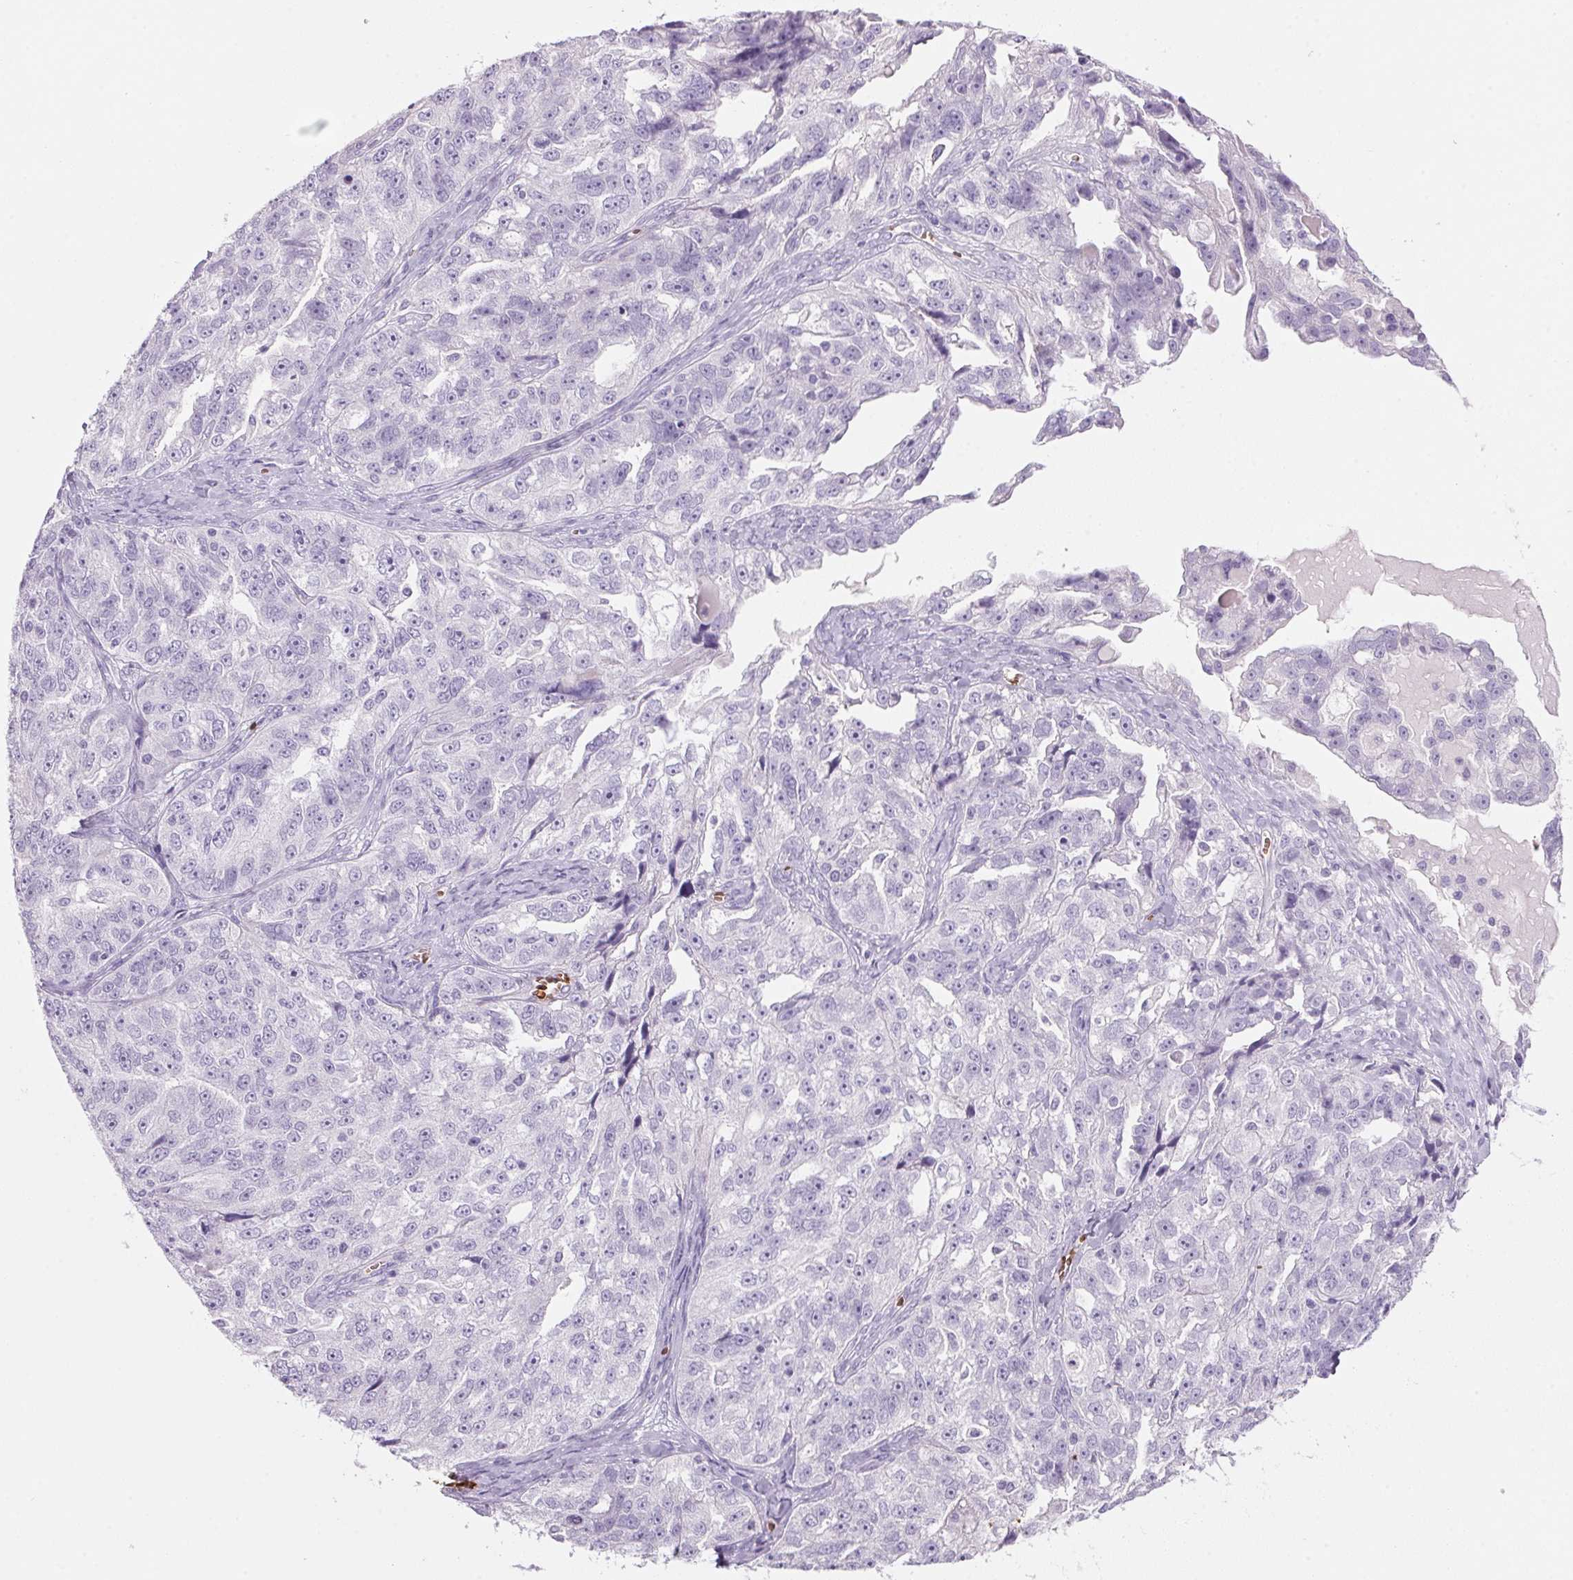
{"staining": {"intensity": "negative", "quantity": "none", "location": "none"}, "tissue": "ovarian cancer", "cell_type": "Tumor cells", "image_type": "cancer", "snomed": [{"axis": "morphology", "description": "Cystadenocarcinoma, serous, NOS"}, {"axis": "topography", "description": "Ovary"}], "caption": "Immunohistochemistry (IHC) of ovarian serous cystadenocarcinoma displays no positivity in tumor cells.", "gene": "HBQ1", "patient": {"sex": "female", "age": 51}}